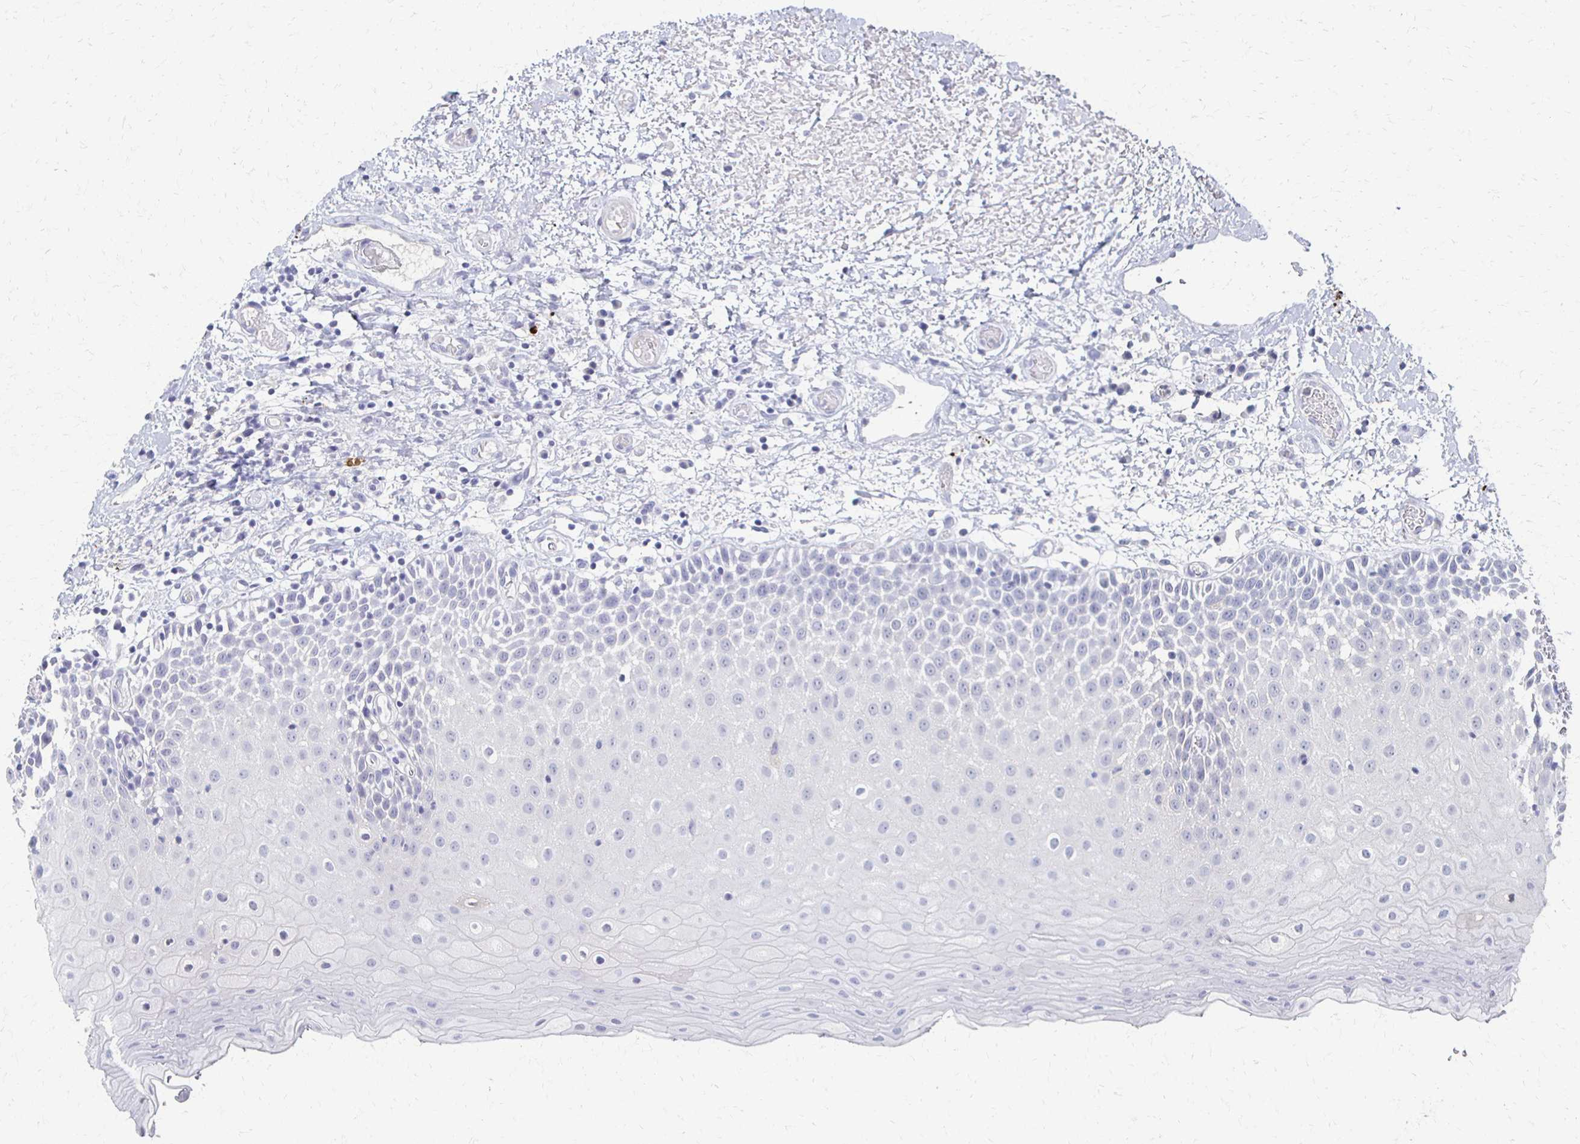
{"staining": {"intensity": "negative", "quantity": "none", "location": "none"}, "tissue": "oral mucosa", "cell_type": "Squamous epithelial cells", "image_type": "normal", "snomed": [{"axis": "morphology", "description": "Normal tissue, NOS"}, {"axis": "topography", "description": "Oral tissue"}], "caption": "Immunohistochemistry (IHC) of unremarkable human oral mucosa demonstrates no positivity in squamous epithelial cells.", "gene": "CXCR2", "patient": {"sex": "female", "age": 82}}